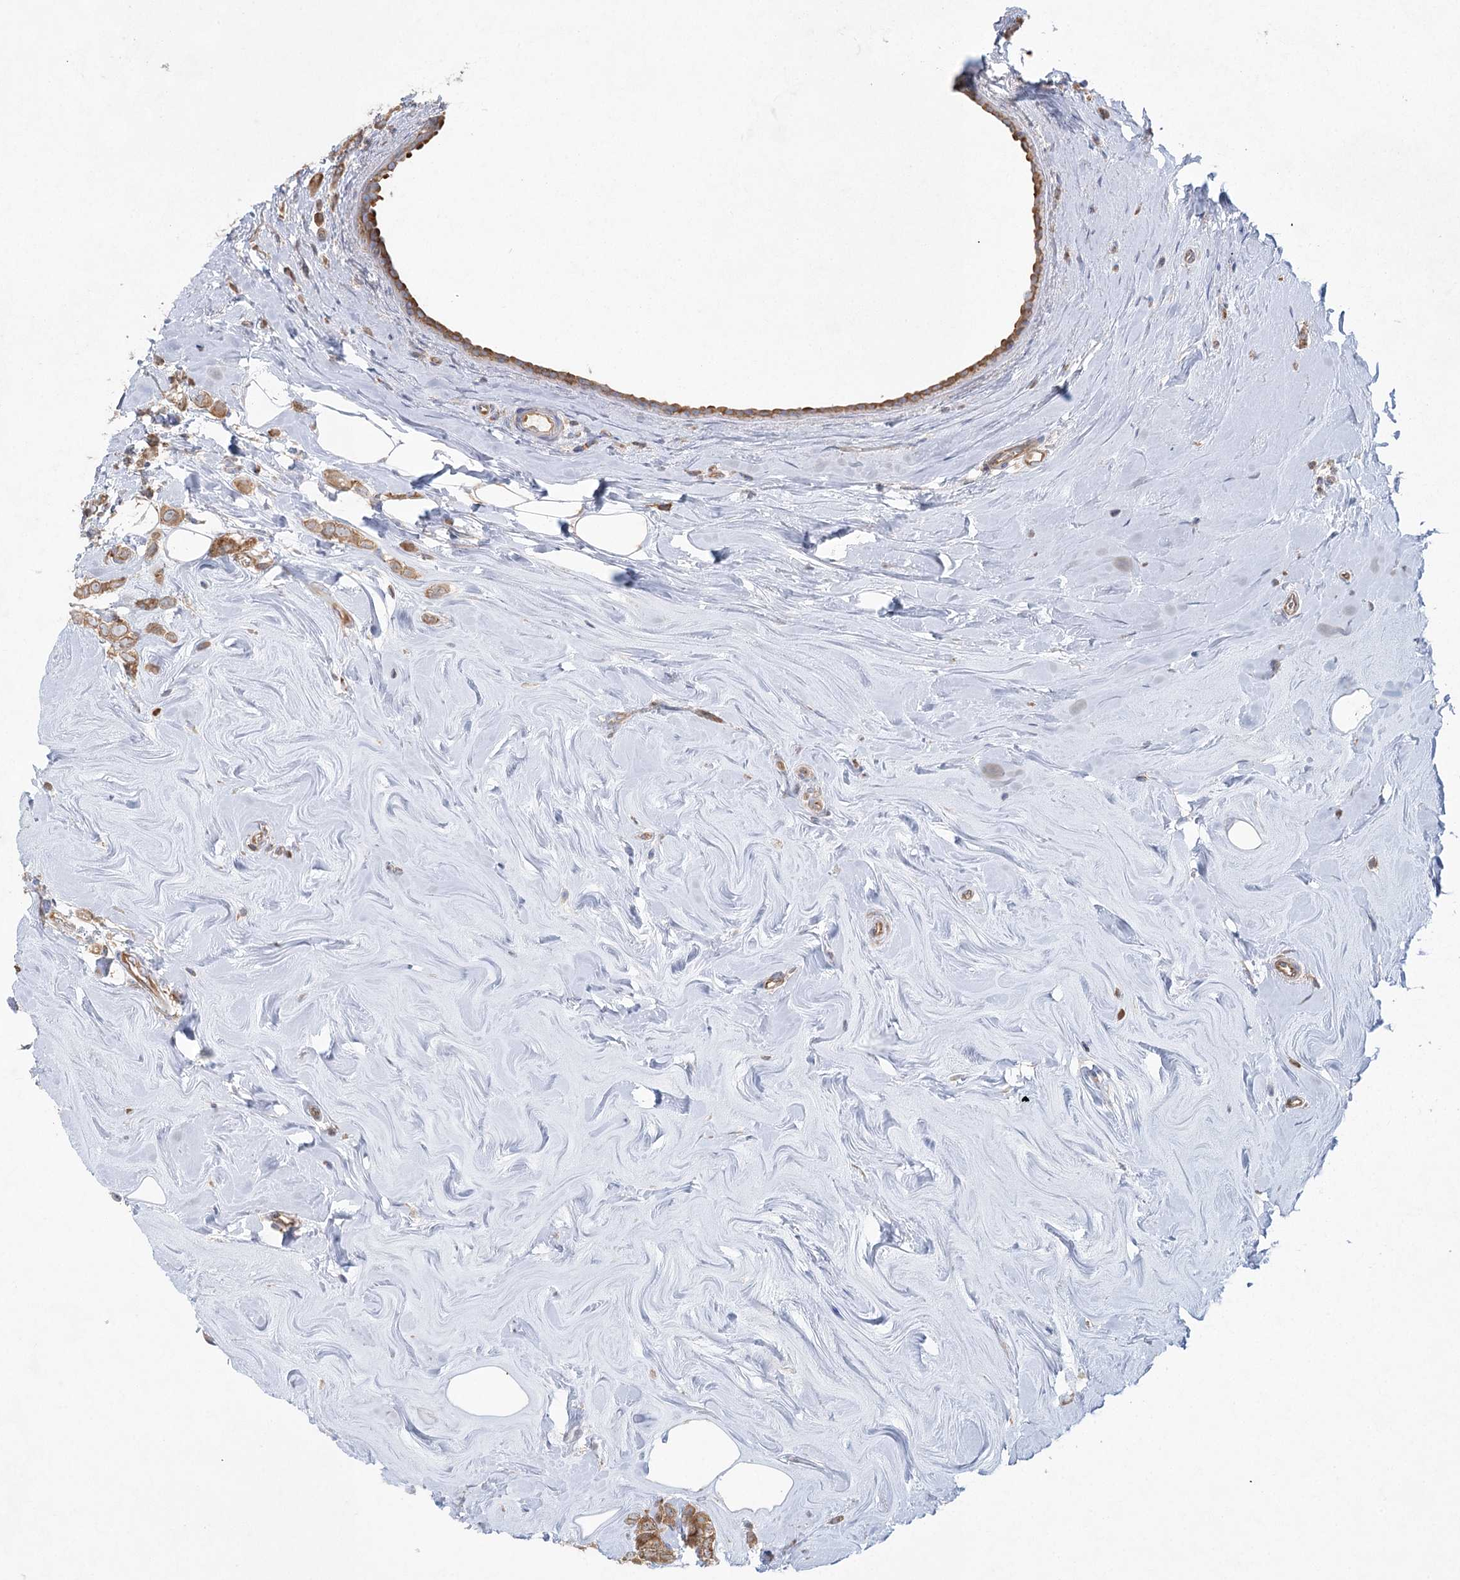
{"staining": {"intensity": "moderate", "quantity": ">75%", "location": "cytoplasmic/membranous"}, "tissue": "breast cancer", "cell_type": "Tumor cells", "image_type": "cancer", "snomed": [{"axis": "morphology", "description": "Lobular carcinoma"}, {"axis": "topography", "description": "Breast"}], "caption": "Breast lobular carcinoma stained with immunohistochemistry (IHC) shows moderate cytoplasmic/membranous expression in approximately >75% of tumor cells.", "gene": "EIF3A", "patient": {"sex": "female", "age": 47}}